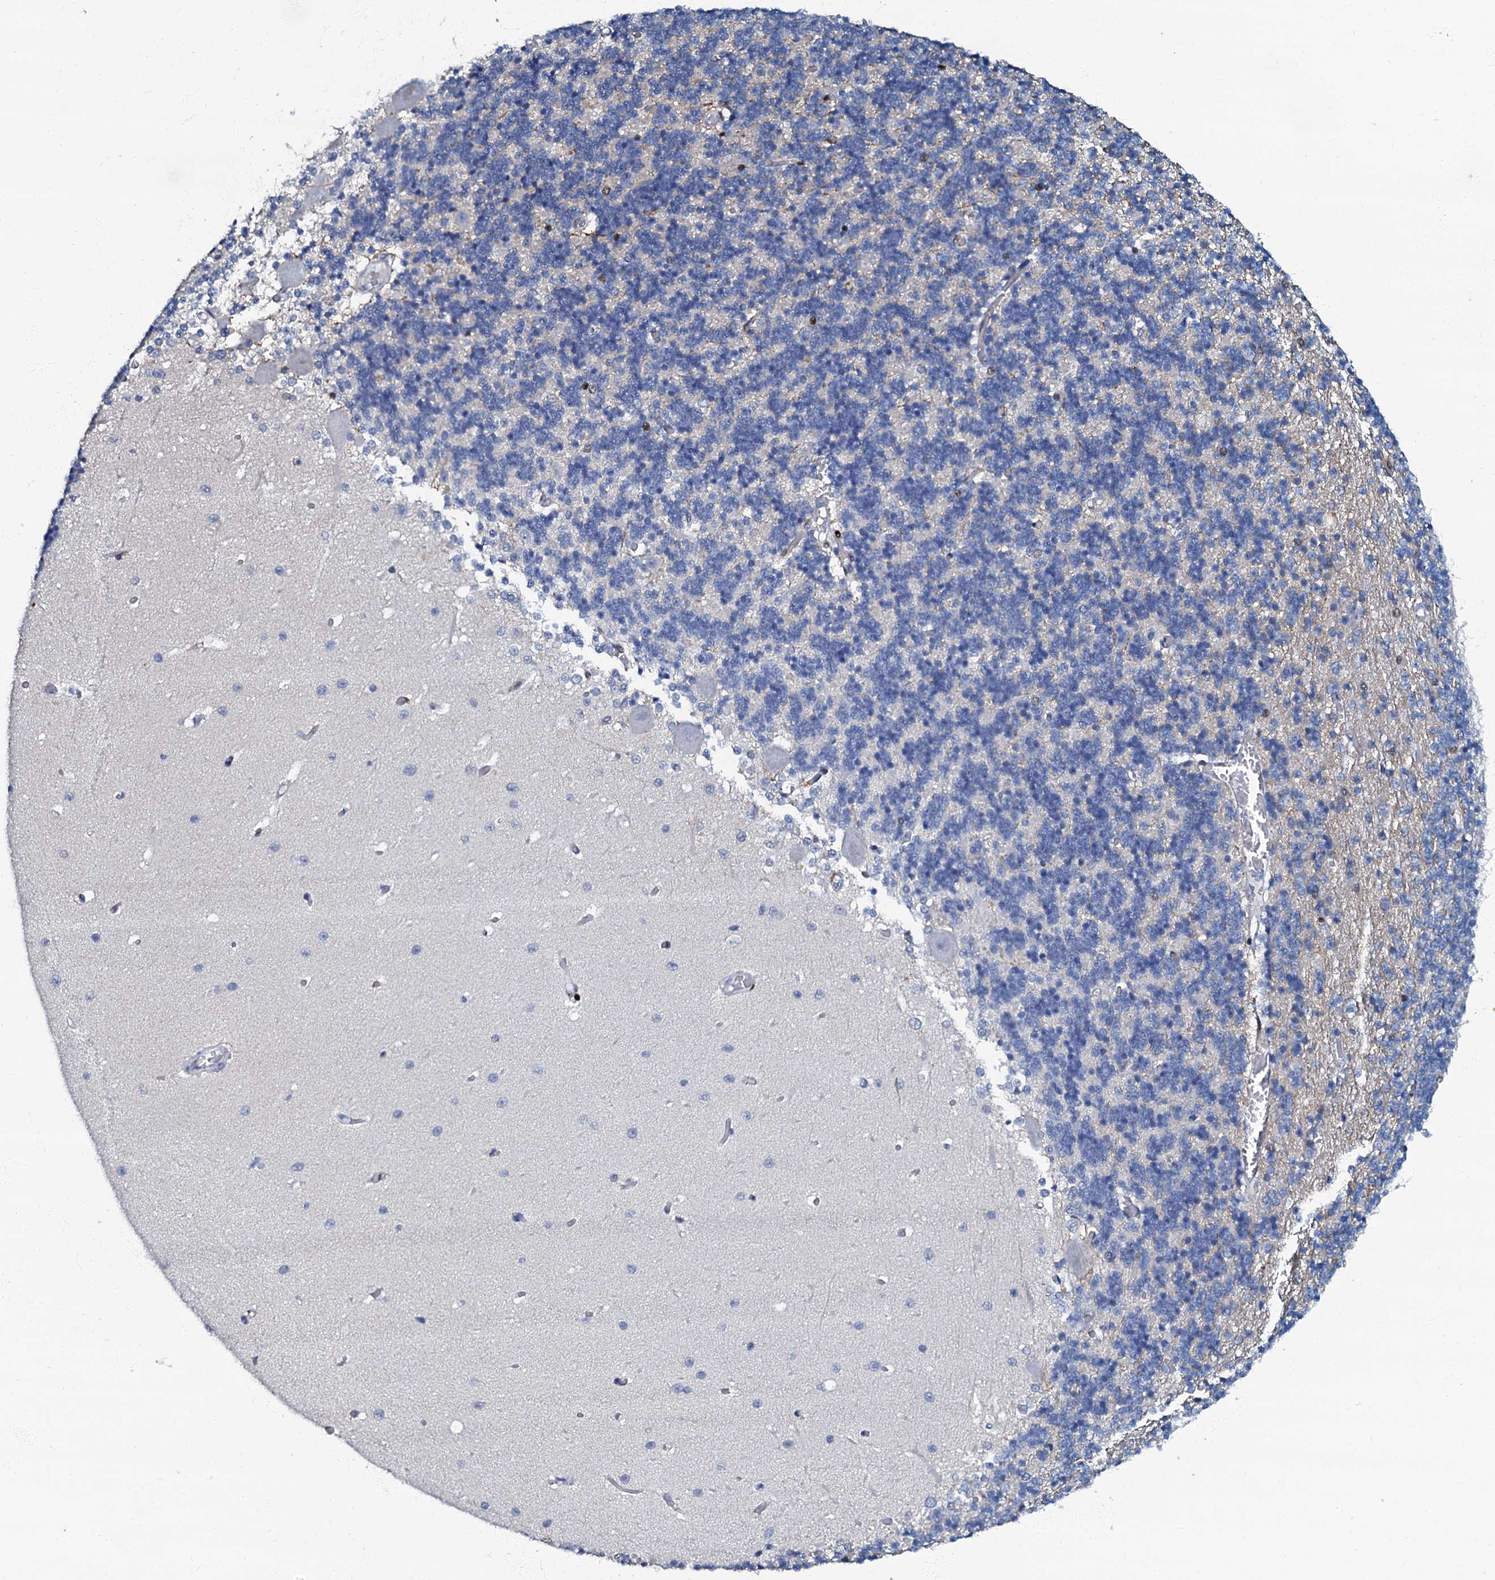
{"staining": {"intensity": "negative", "quantity": "none", "location": "none"}, "tissue": "cerebellum", "cell_type": "Cells in granular layer", "image_type": "normal", "snomed": [{"axis": "morphology", "description": "Normal tissue, NOS"}, {"axis": "topography", "description": "Cerebellum"}], "caption": "Immunohistochemistry (IHC) histopathology image of normal human cerebellum stained for a protein (brown), which shows no staining in cells in granular layer. The staining was performed using DAB (3,3'-diaminobenzidine) to visualize the protein expression in brown, while the nuclei were stained in blue with hematoxylin (Magnification: 20x).", "gene": "MFSD5", "patient": {"sex": "male", "age": 37}}